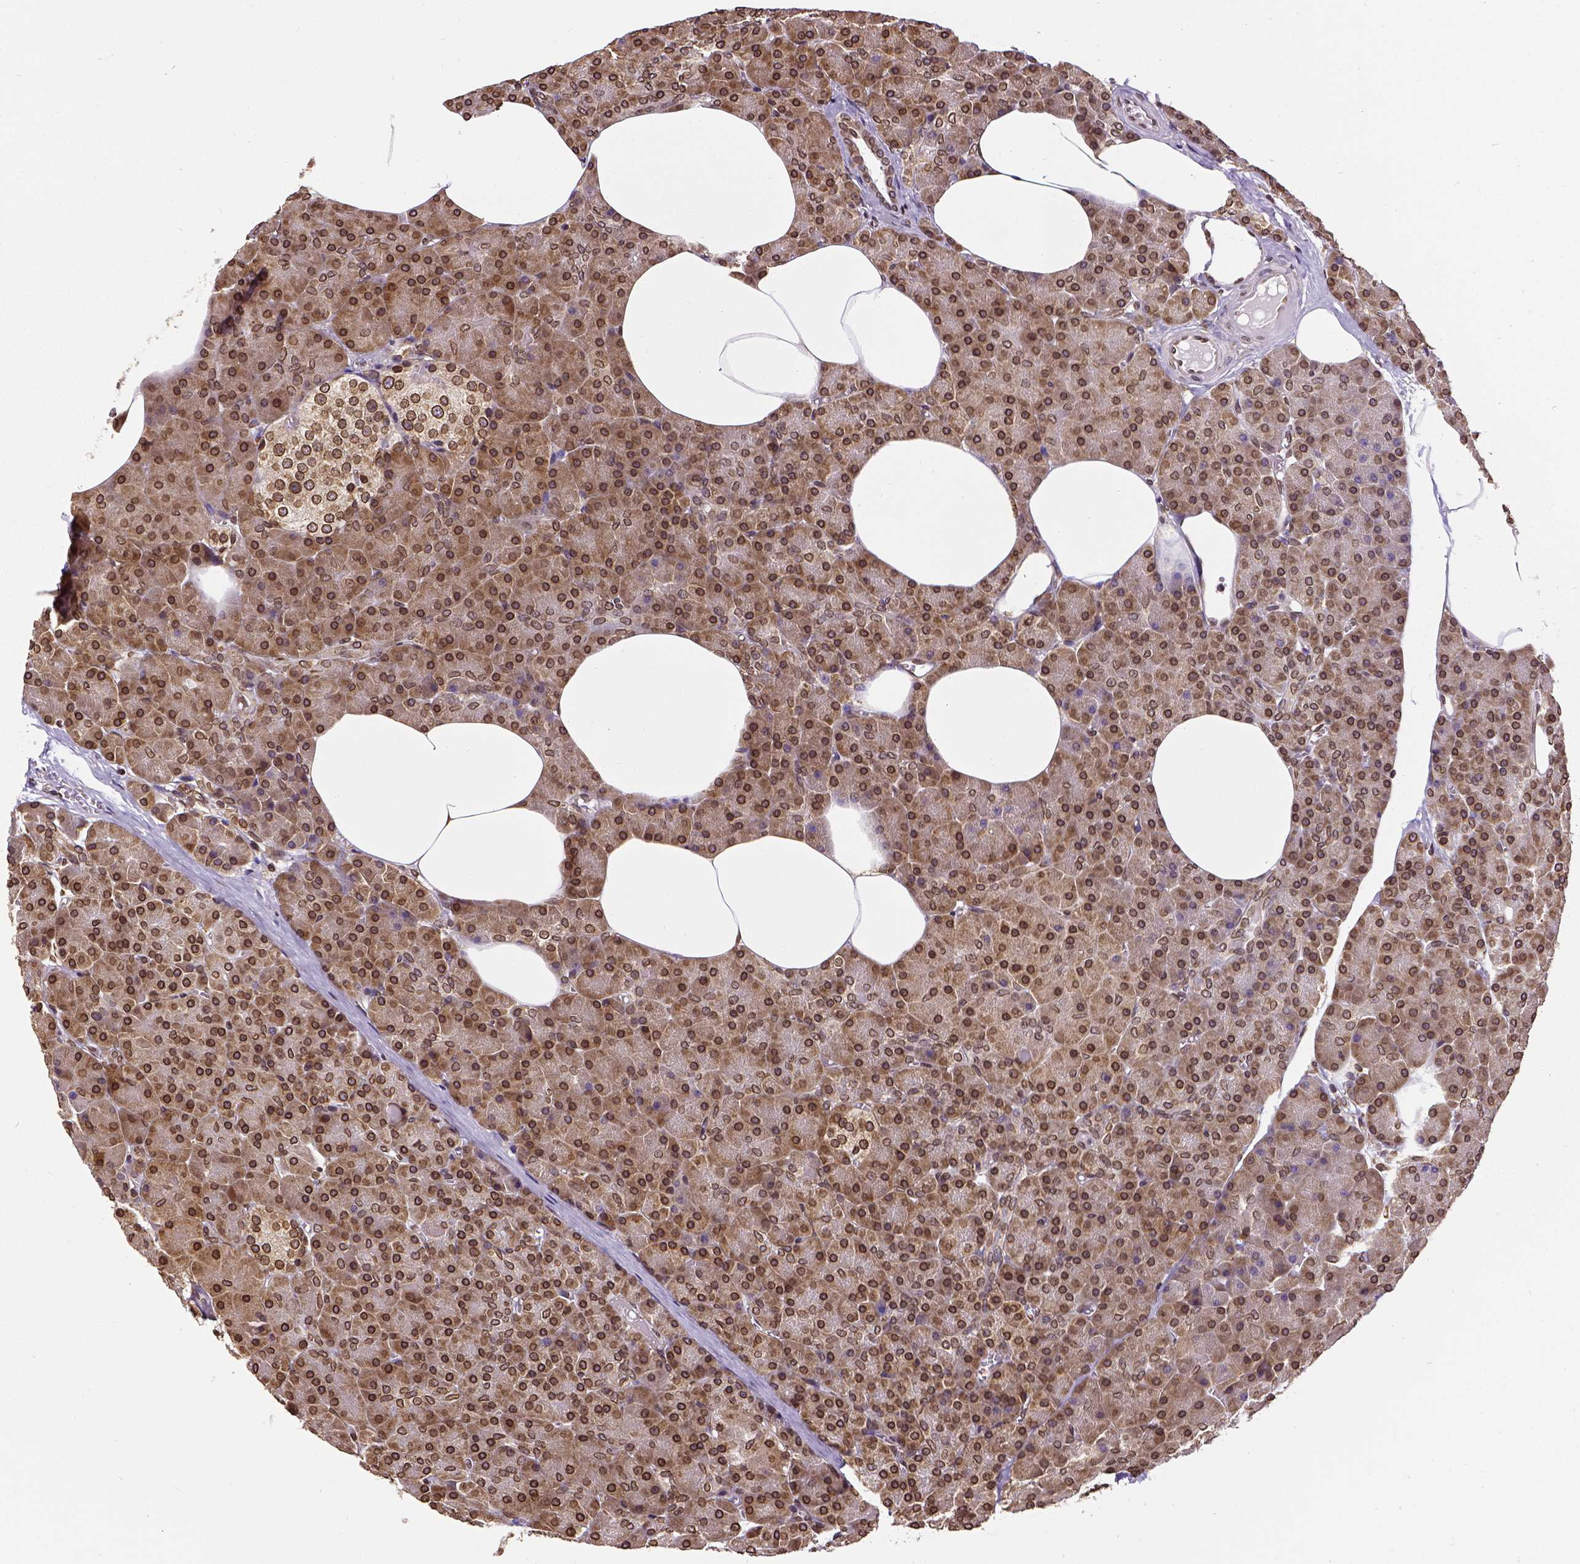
{"staining": {"intensity": "strong", "quantity": ">75%", "location": "cytoplasmic/membranous,nuclear"}, "tissue": "pancreas", "cell_type": "Exocrine glandular cells", "image_type": "normal", "snomed": [{"axis": "morphology", "description": "Normal tissue, NOS"}, {"axis": "topography", "description": "Pancreas"}], "caption": "A brown stain labels strong cytoplasmic/membranous,nuclear positivity of a protein in exocrine glandular cells of benign human pancreas. Using DAB (3,3'-diaminobenzidine) (brown) and hematoxylin (blue) stains, captured at high magnification using brightfield microscopy.", "gene": "MTDH", "patient": {"sex": "female", "age": 45}}